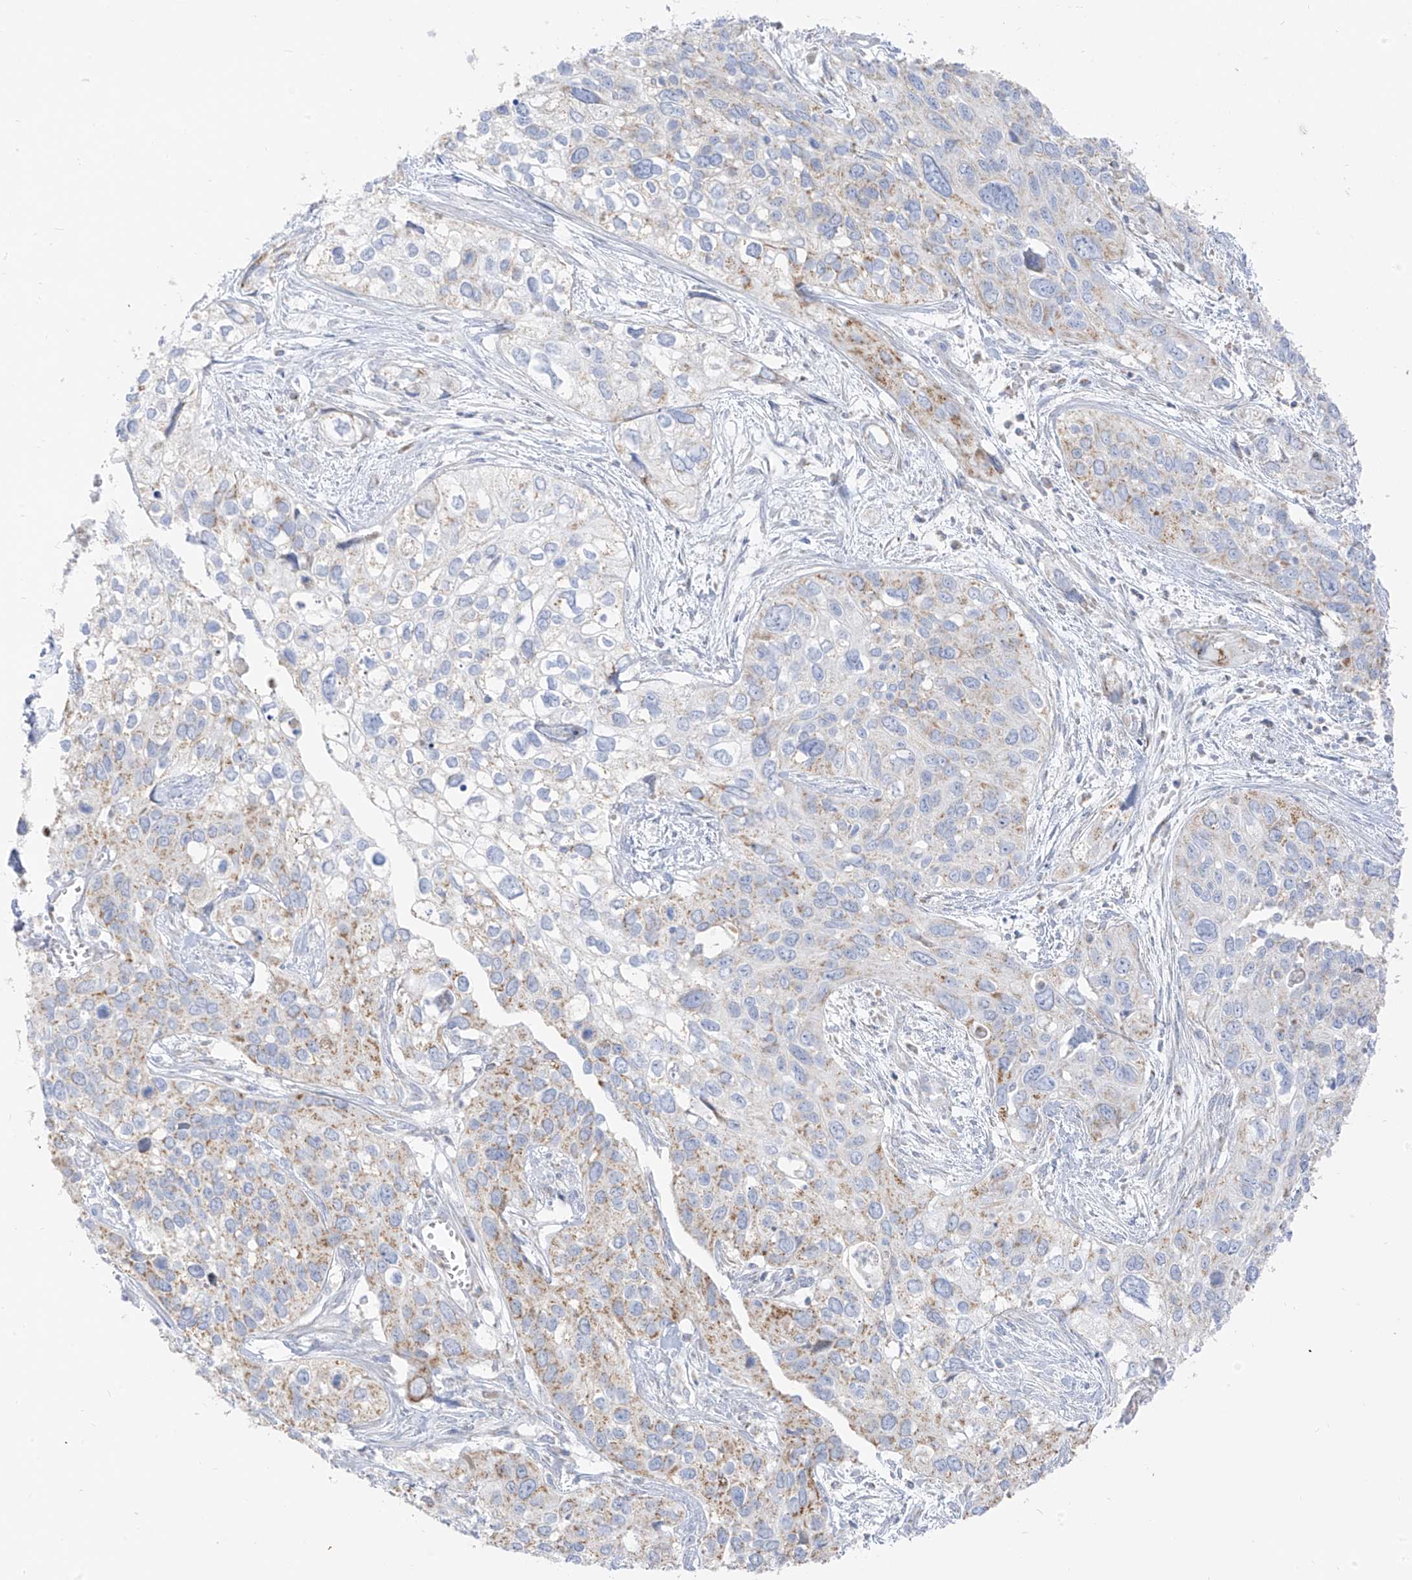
{"staining": {"intensity": "weak", "quantity": "25%-75%", "location": "cytoplasmic/membranous"}, "tissue": "cervical cancer", "cell_type": "Tumor cells", "image_type": "cancer", "snomed": [{"axis": "morphology", "description": "Squamous cell carcinoma, NOS"}, {"axis": "topography", "description": "Cervix"}], "caption": "Tumor cells reveal low levels of weak cytoplasmic/membranous positivity in approximately 25%-75% of cells in human cervical cancer.", "gene": "ETHE1", "patient": {"sex": "female", "age": 55}}